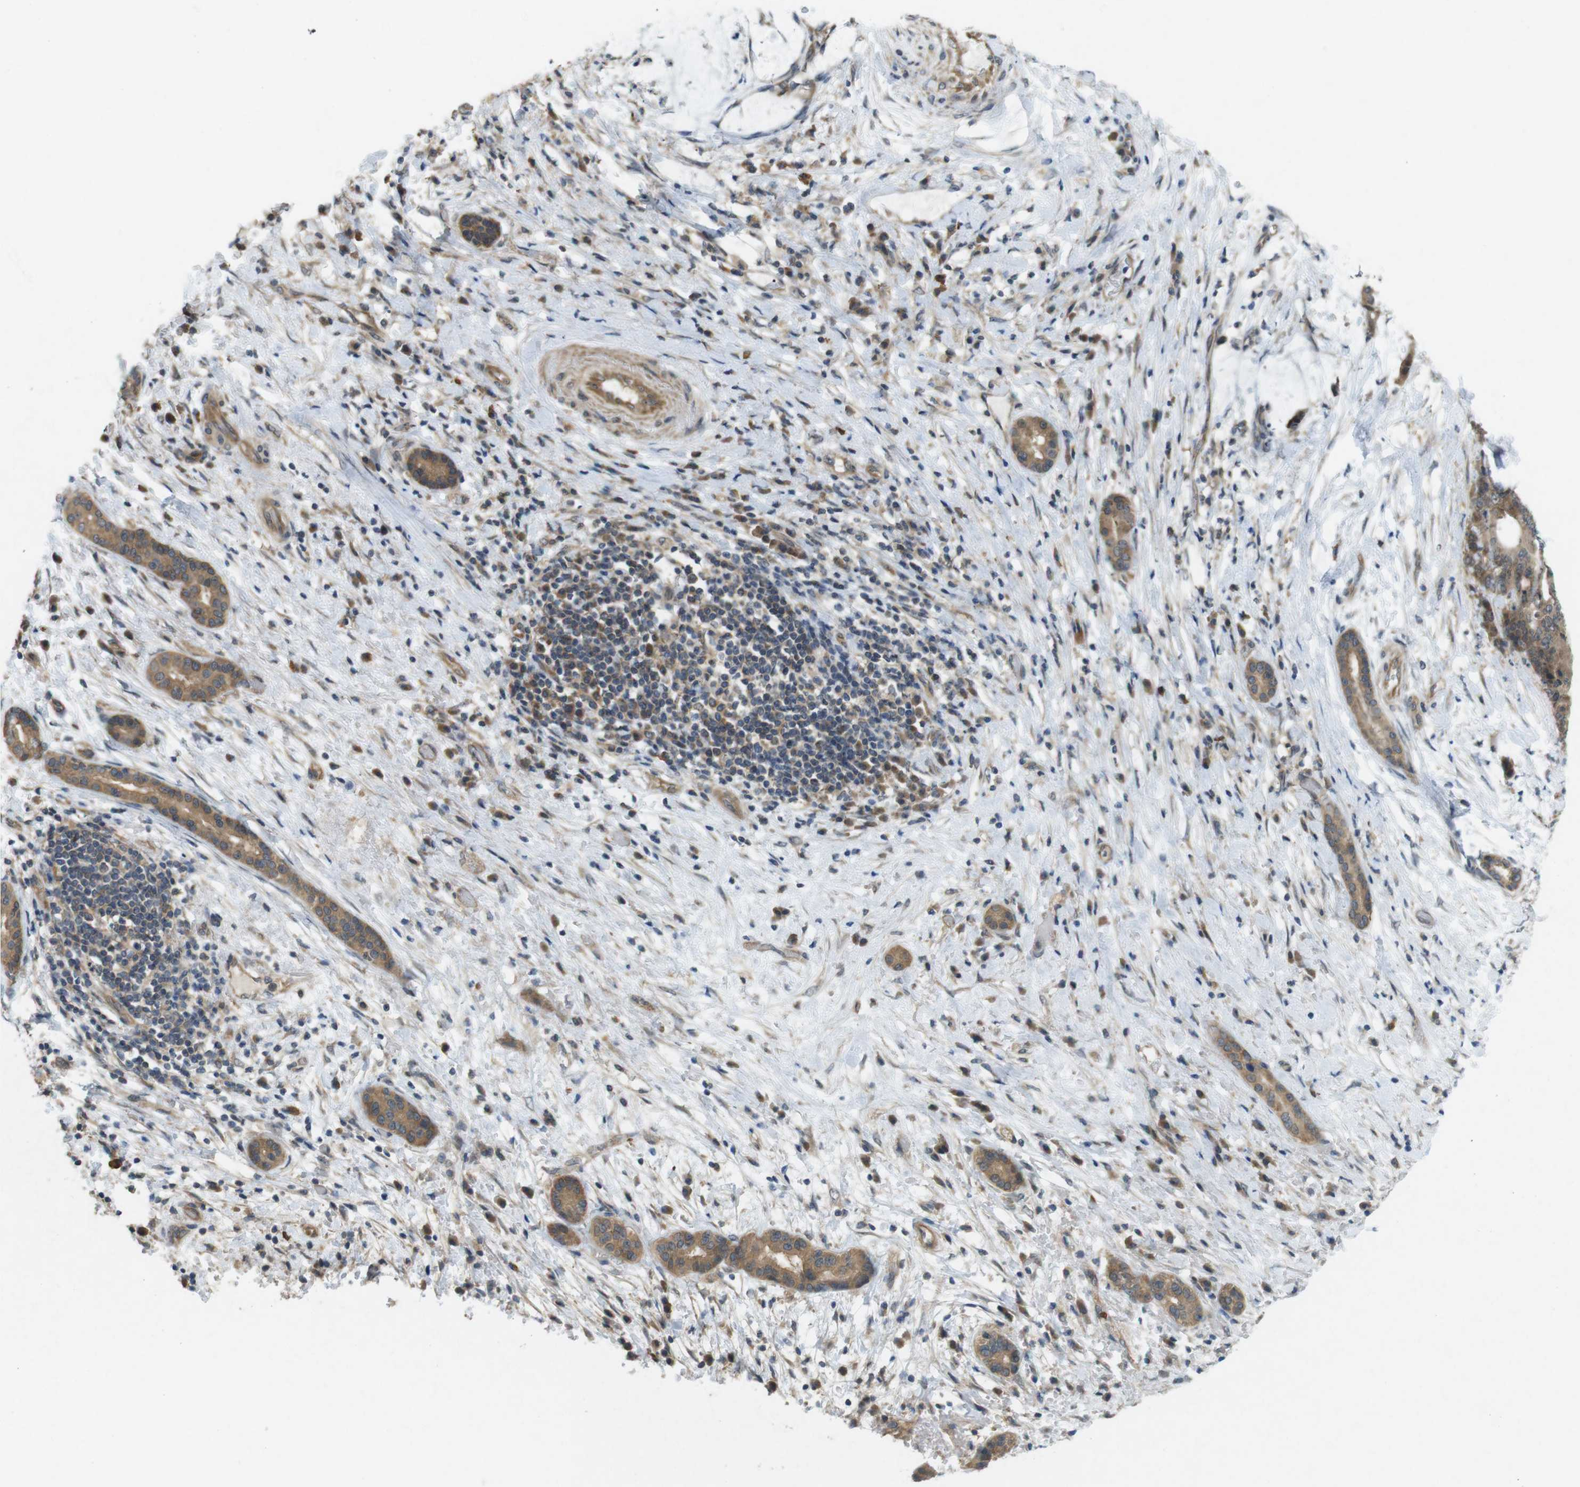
{"staining": {"intensity": "moderate", "quantity": ">75%", "location": "cytoplasmic/membranous"}, "tissue": "liver cancer", "cell_type": "Tumor cells", "image_type": "cancer", "snomed": [{"axis": "morphology", "description": "Cholangiocarcinoma"}, {"axis": "topography", "description": "Liver"}], "caption": "Protein staining displays moderate cytoplasmic/membranous staining in approximately >75% of tumor cells in liver cancer. The staining is performed using DAB brown chromogen to label protein expression. The nuclei are counter-stained blue using hematoxylin.", "gene": "SUGT1", "patient": {"sex": "female", "age": 73}}